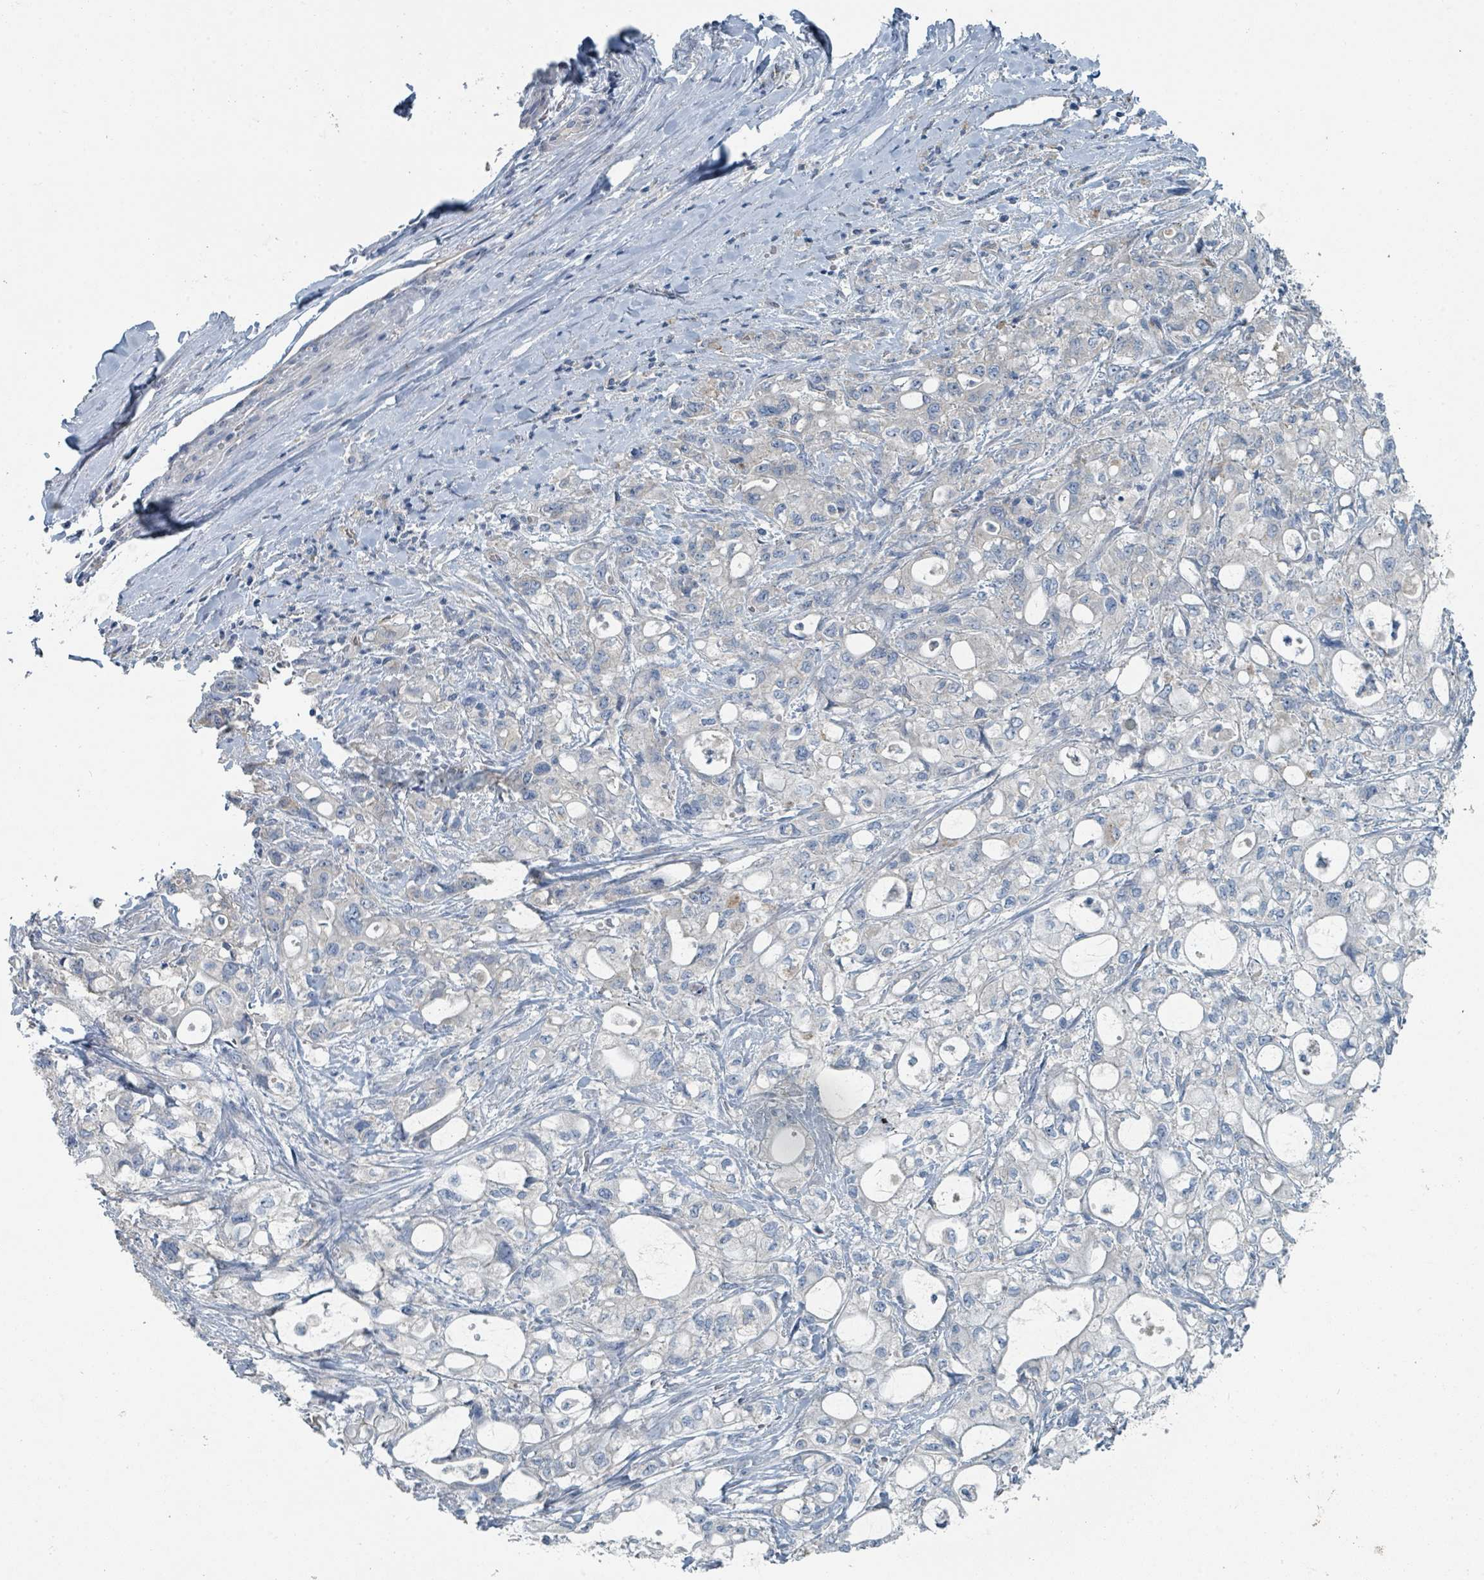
{"staining": {"intensity": "negative", "quantity": "none", "location": "none"}, "tissue": "pancreatic cancer", "cell_type": "Tumor cells", "image_type": "cancer", "snomed": [{"axis": "morphology", "description": "Adenocarcinoma, NOS"}, {"axis": "topography", "description": "Pancreas"}], "caption": "DAB immunohistochemical staining of human pancreatic cancer (adenocarcinoma) shows no significant expression in tumor cells.", "gene": "RASA4", "patient": {"sex": "male", "age": 79}}